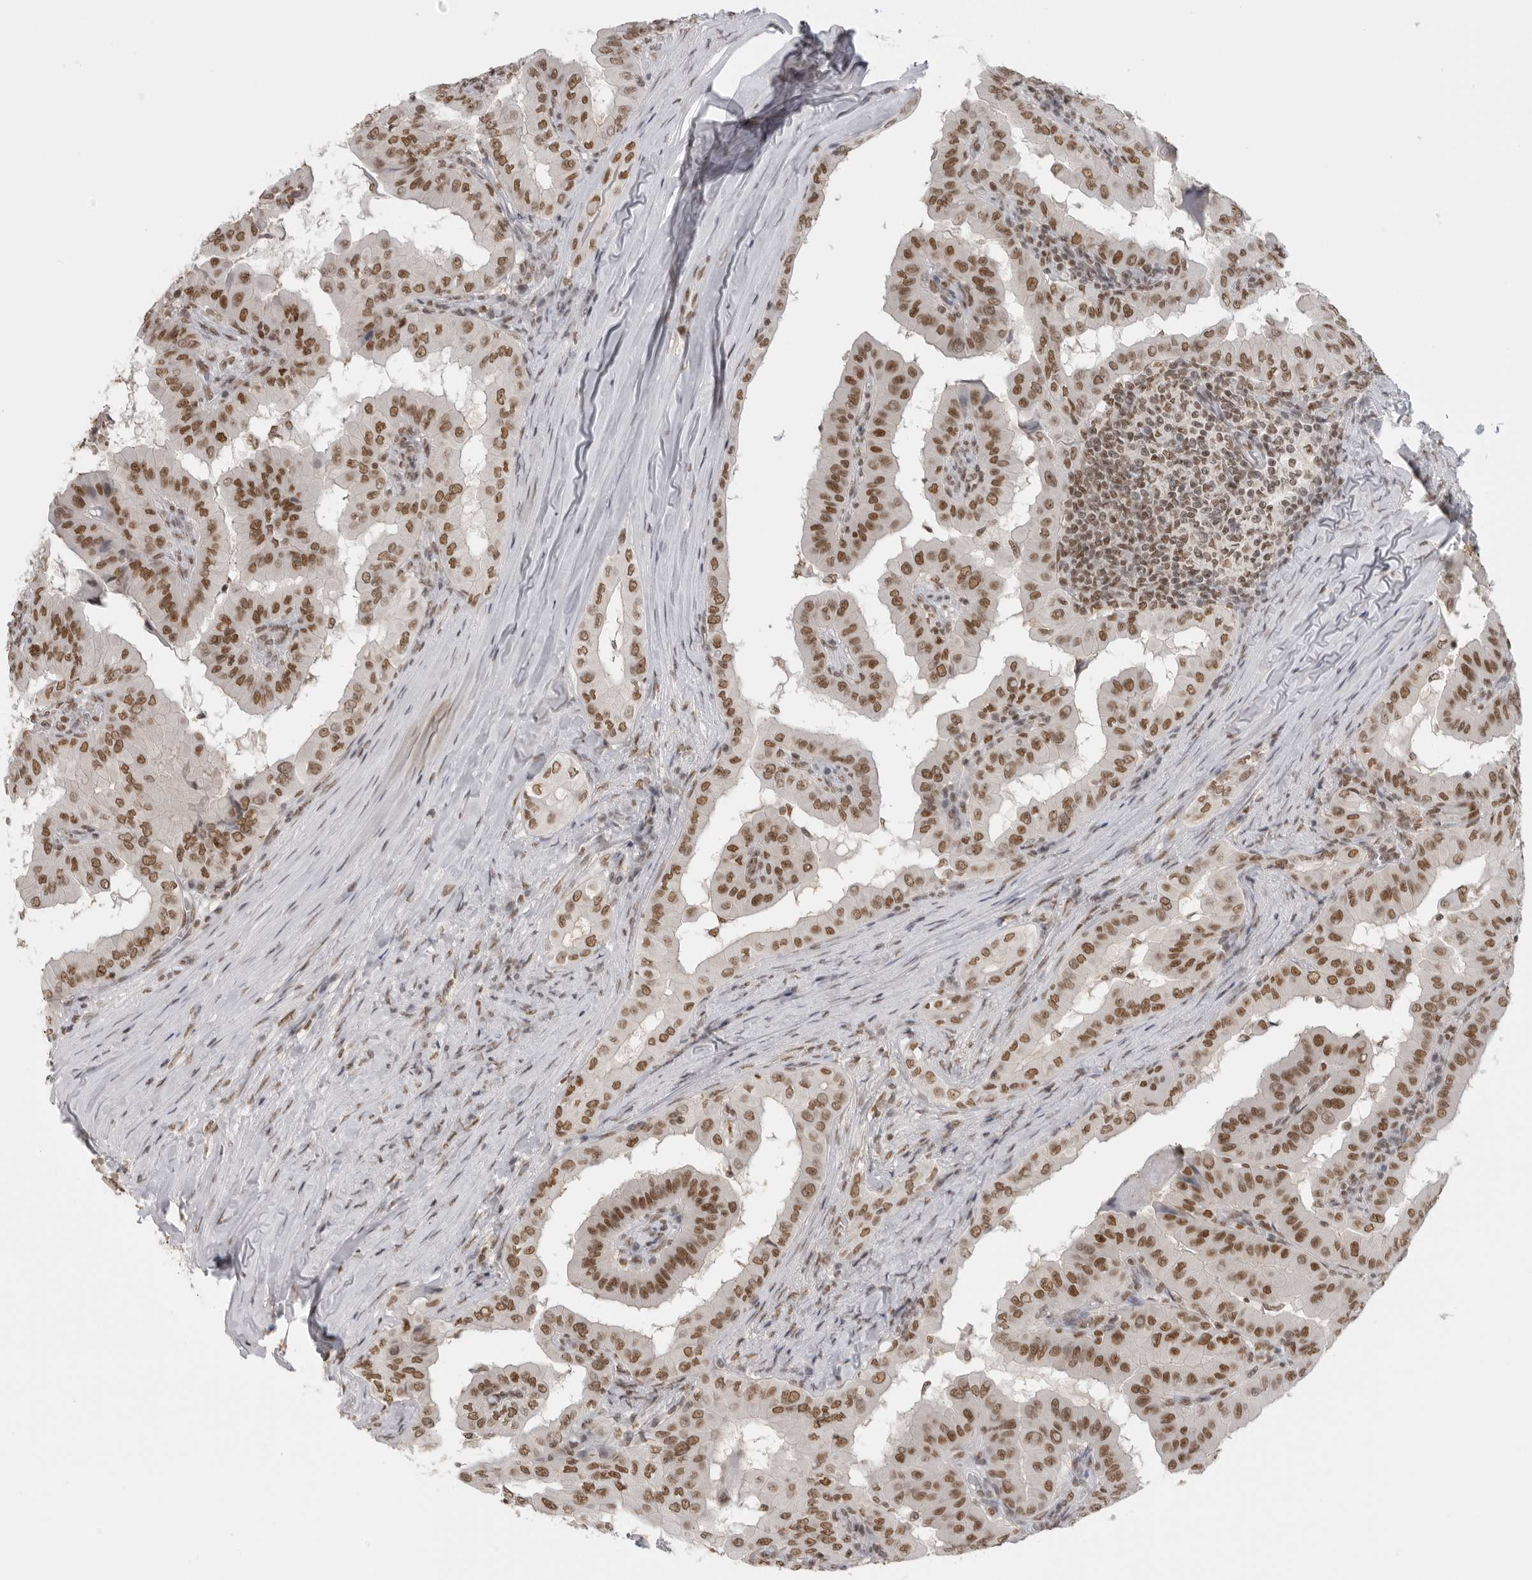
{"staining": {"intensity": "strong", "quantity": ">75%", "location": "nuclear"}, "tissue": "thyroid cancer", "cell_type": "Tumor cells", "image_type": "cancer", "snomed": [{"axis": "morphology", "description": "Papillary adenocarcinoma, NOS"}, {"axis": "topography", "description": "Thyroid gland"}], "caption": "Protein analysis of thyroid cancer (papillary adenocarcinoma) tissue reveals strong nuclear staining in about >75% of tumor cells. The staining was performed using DAB to visualize the protein expression in brown, while the nuclei were stained in blue with hematoxylin (Magnification: 20x).", "gene": "RPA2", "patient": {"sex": "male", "age": 33}}